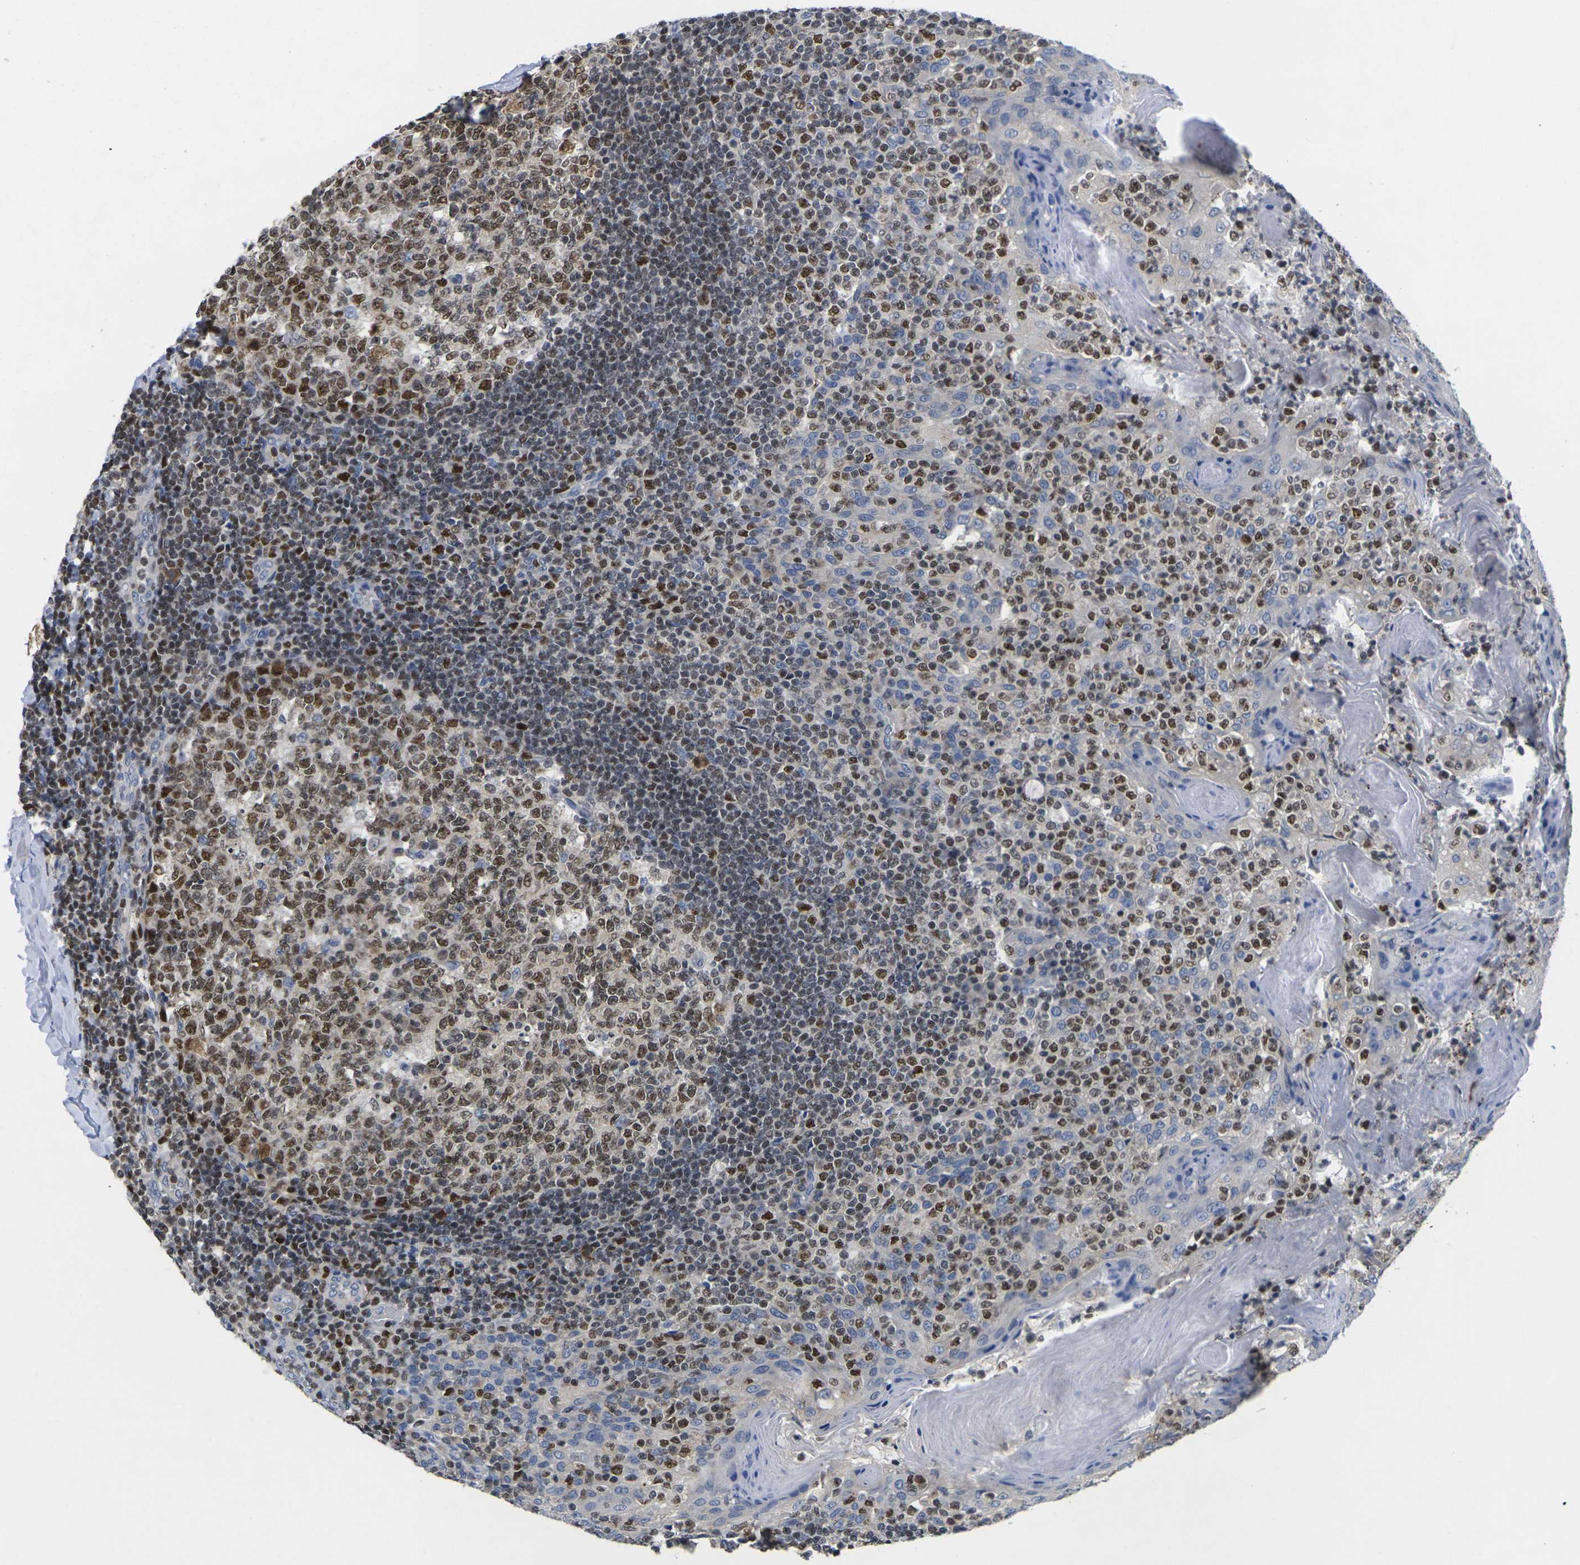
{"staining": {"intensity": "strong", "quantity": ">75%", "location": "nuclear"}, "tissue": "tonsil", "cell_type": "Germinal center cells", "image_type": "normal", "snomed": [{"axis": "morphology", "description": "Normal tissue, NOS"}, {"axis": "topography", "description": "Tonsil"}], "caption": "High-magnification brightfield microscopy of unremarkable tonsil stained with DAB (3,3'-diaminobenzidine) (brown) and counterstained with hematoxylin (blue). germinal center cells exhibit strong nuclear expression is identified in about>75% of cells. Using DAB (3,3'-diaminobenzidine) (brown) and hematoxylin (blue) stains, captured at high magnification using brightfield microscopy.", "gene": "IKZF1", "patient": {"sex": "female", "age": 19}}